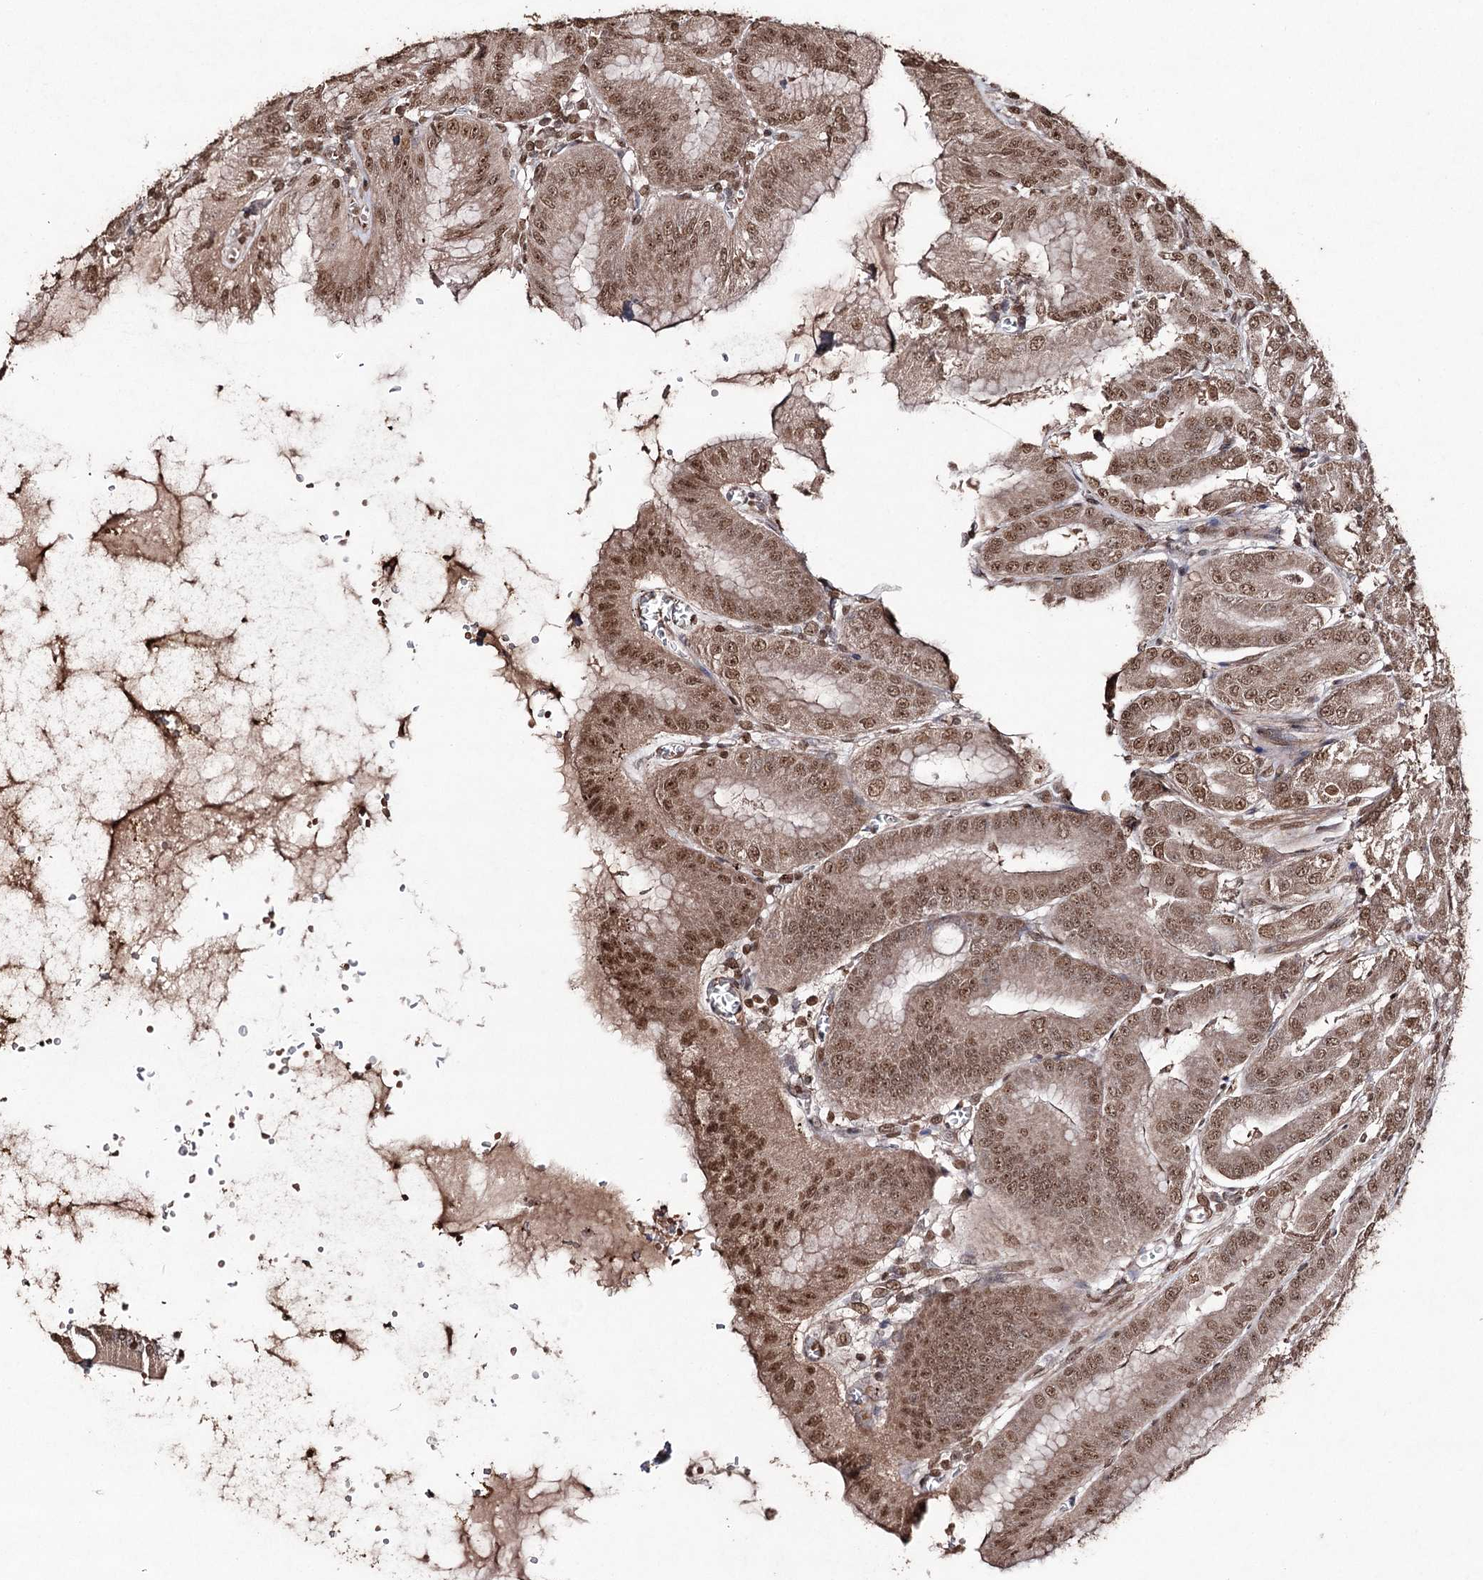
{"staining": {"intensity": "moderate", "quantity": ">75%", "location": "cytoplasmic/membranous,nuclear"}, "tissue": "stomach", "cell_type": "Glandular cells", "image_type": "normal", "snomed": [{"axis": "morphology", "description": "Normal tissue, NOS"}, {"axis": "topography", "description": "Stomach, upper"}, {"axis": "topography", "description": "Stomach, lower"}], "caption": "Stomach stained with IHC exhibits moderate cytoplasmic/membranous,nuclear staining in approximately >75% of glandular cells. Using DAB (brown) and hematoxylin (blue) stains, captured at high magnification using brightfield microscopy.", "gene": "ATG14", "patient": {"sex": "male", "age": 71}}